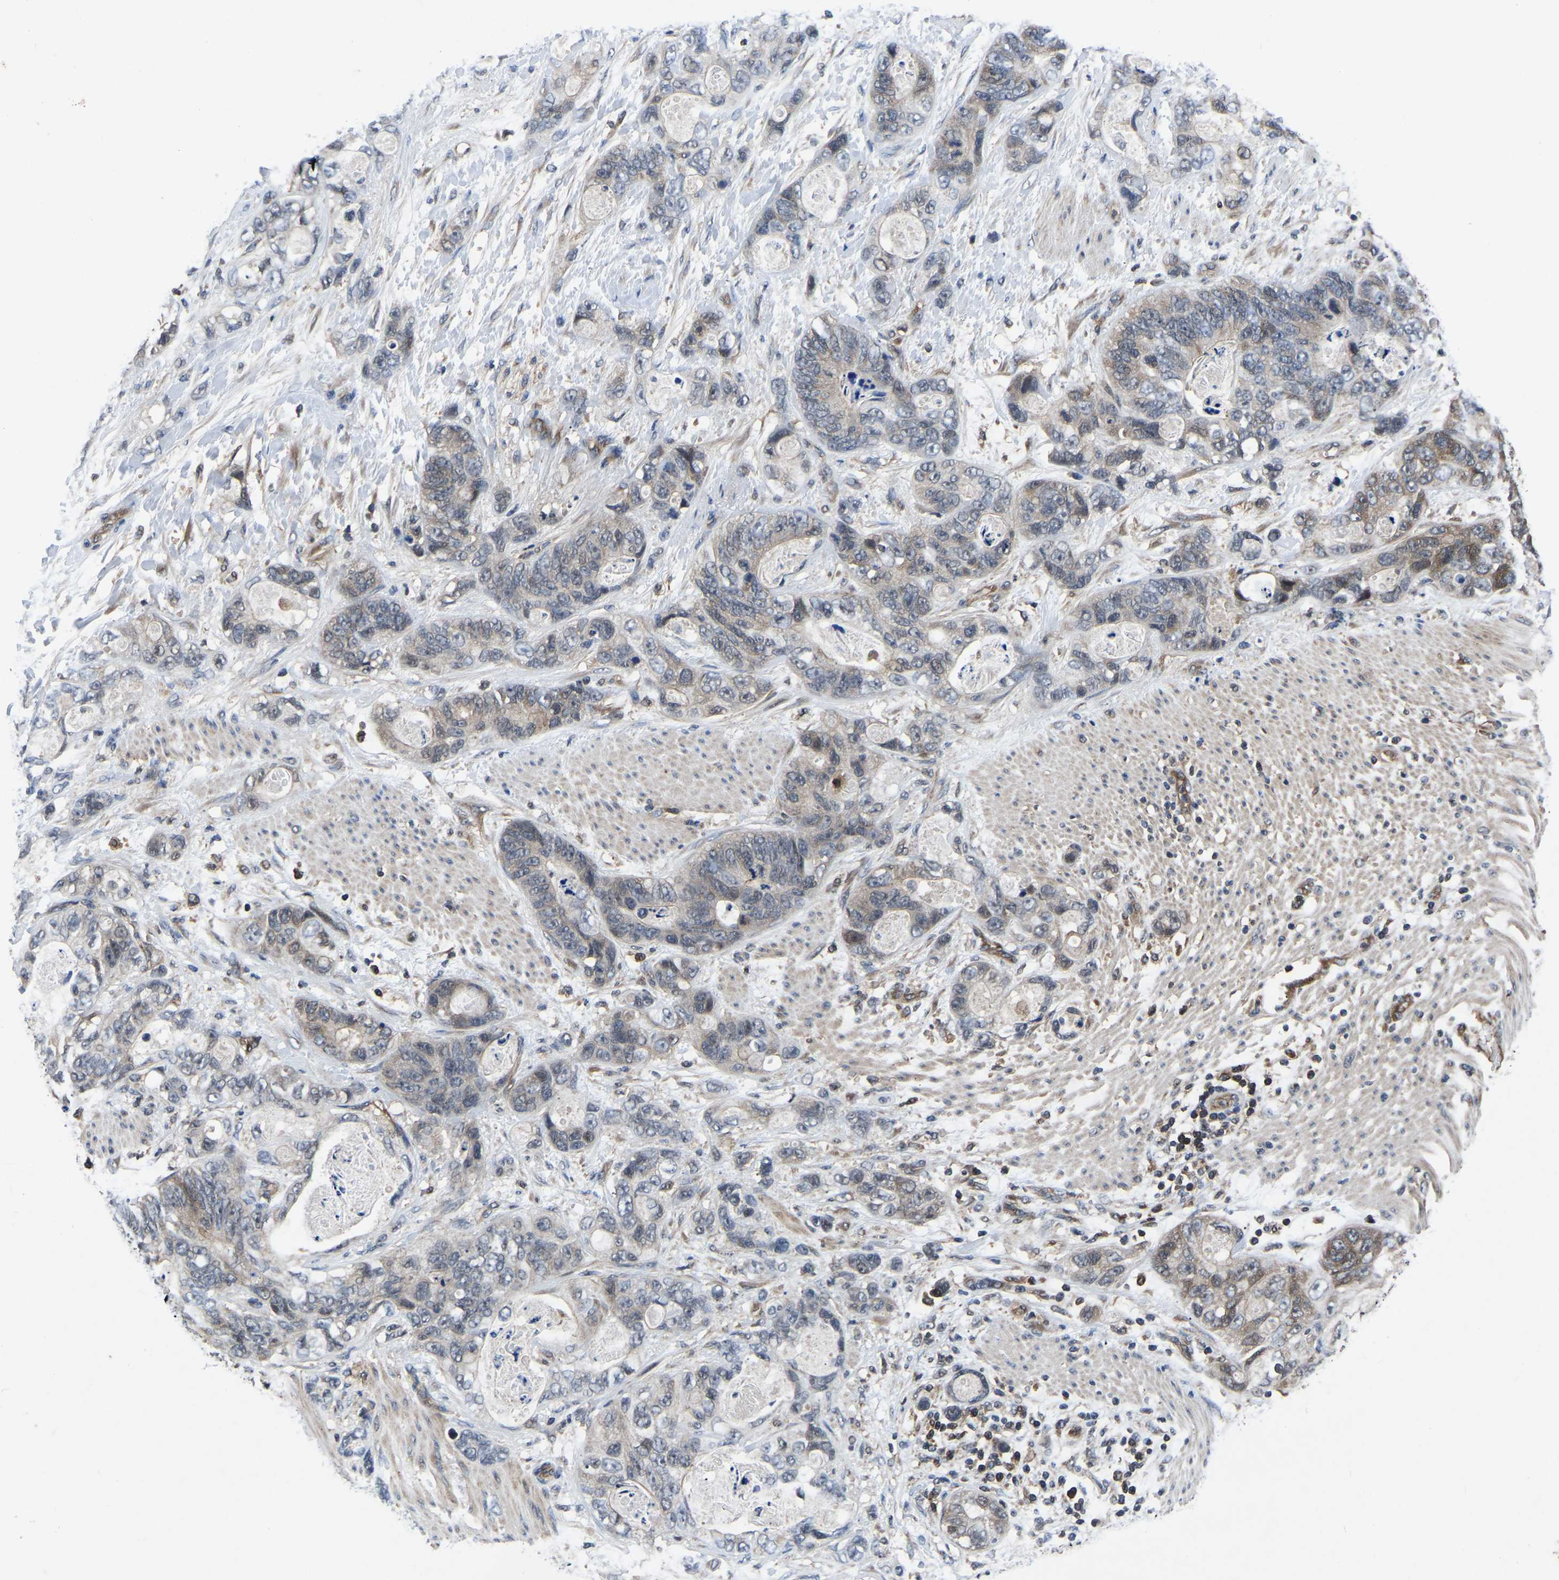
{"staining": {"intensity": "moderate", "quantity": "25%-75%", "location": "cytoplasmic/membranous"}, "tissue": "stomach cancer", "cell_type": "Tumor cells", "image_type": "cancer", "snomed": [{"axis": "morphology", "description": "Normal tissue, NOS"}, {"axis": "morphology", "description": "Adenocarcinoma, NOS"}, {"axis": "topography", "description": "Stomach"}], "caption": "Human stomach cancer stained with a brown dye displays moderate cytoplasmic/membranous positive expression in approximately 25%-75% of tumor cells.", "gene": "FGD5", "patient": {"sex": "female", "age": 89}}